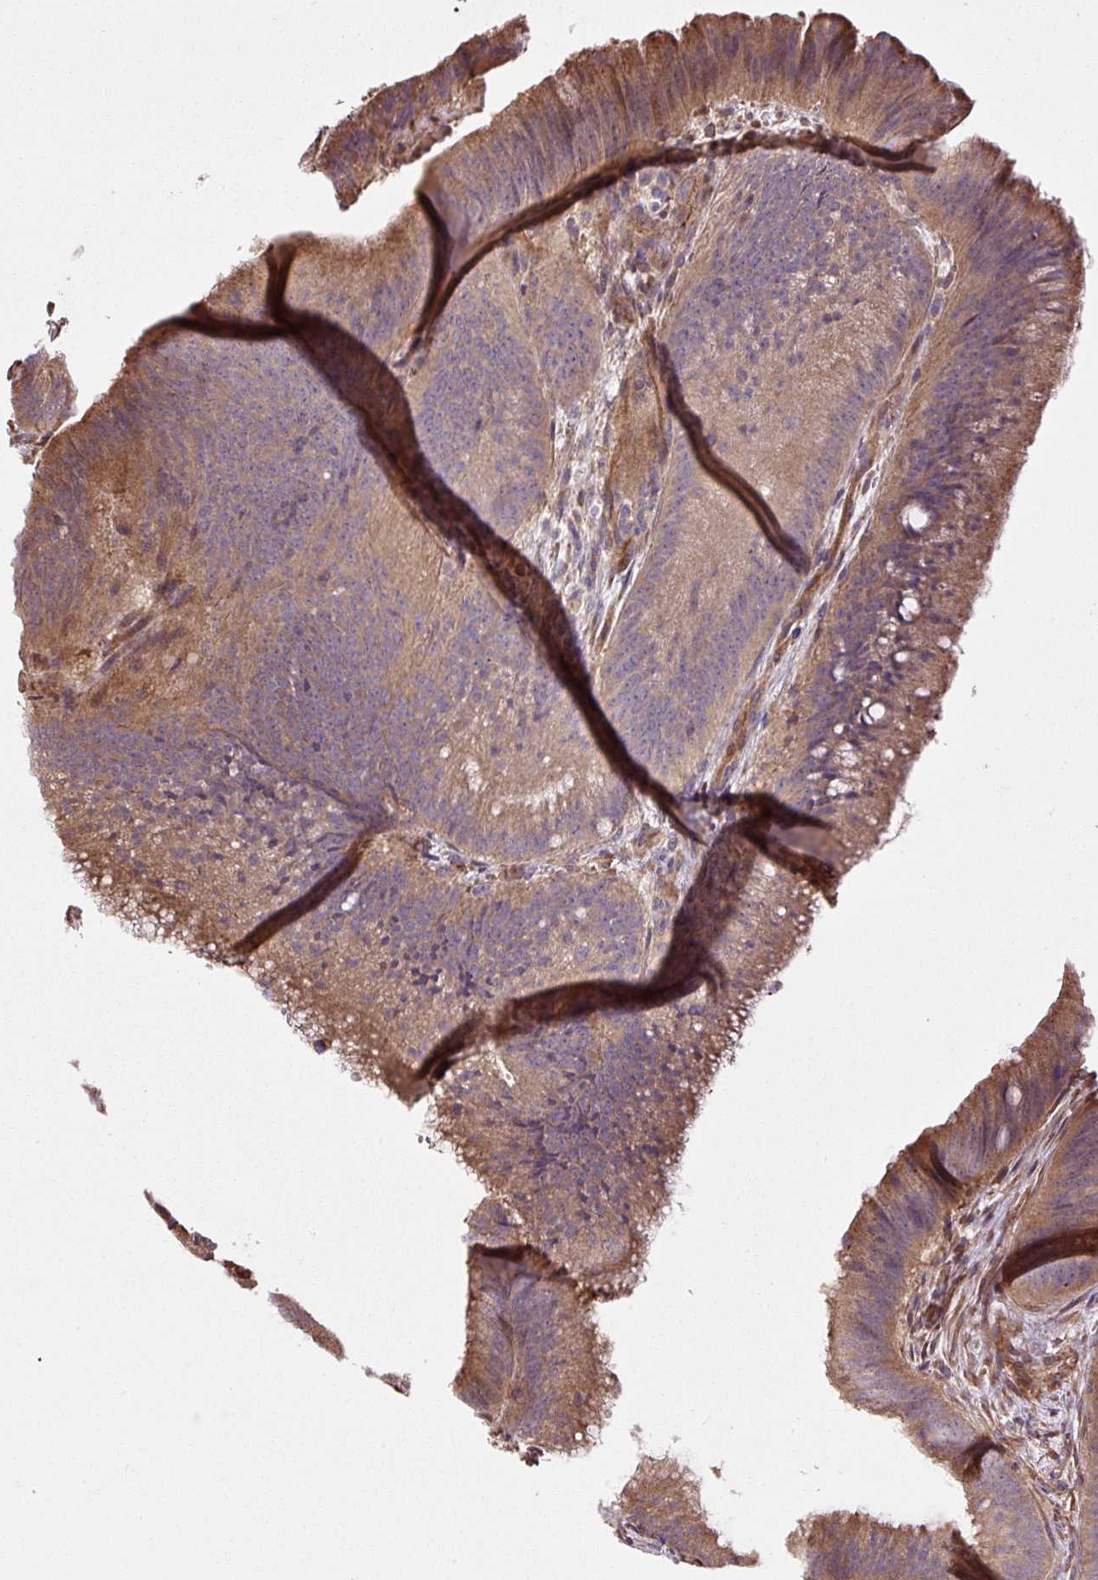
{"staining": {"intensity": "moderate", "quantity": ">75%", "location": "cytoplasmic/membranous"}, "tissue": "colorectal cancer", "cell_type": "Tumor cells", "image_type": "cancer", "snomed": [{"axis": "morphology", "description": "Adenocarcinoma, NOS"}, {"axis": "topography", "description": "Colon"}], "caption": "A brown stain highlights moderate cytoplasmic/membranous positivity of a protein in human colorectal cancer (adenocarcinoma) tumor cells.", "gene": "PPME1", "patient": {"sex": "female", "age": 43}}